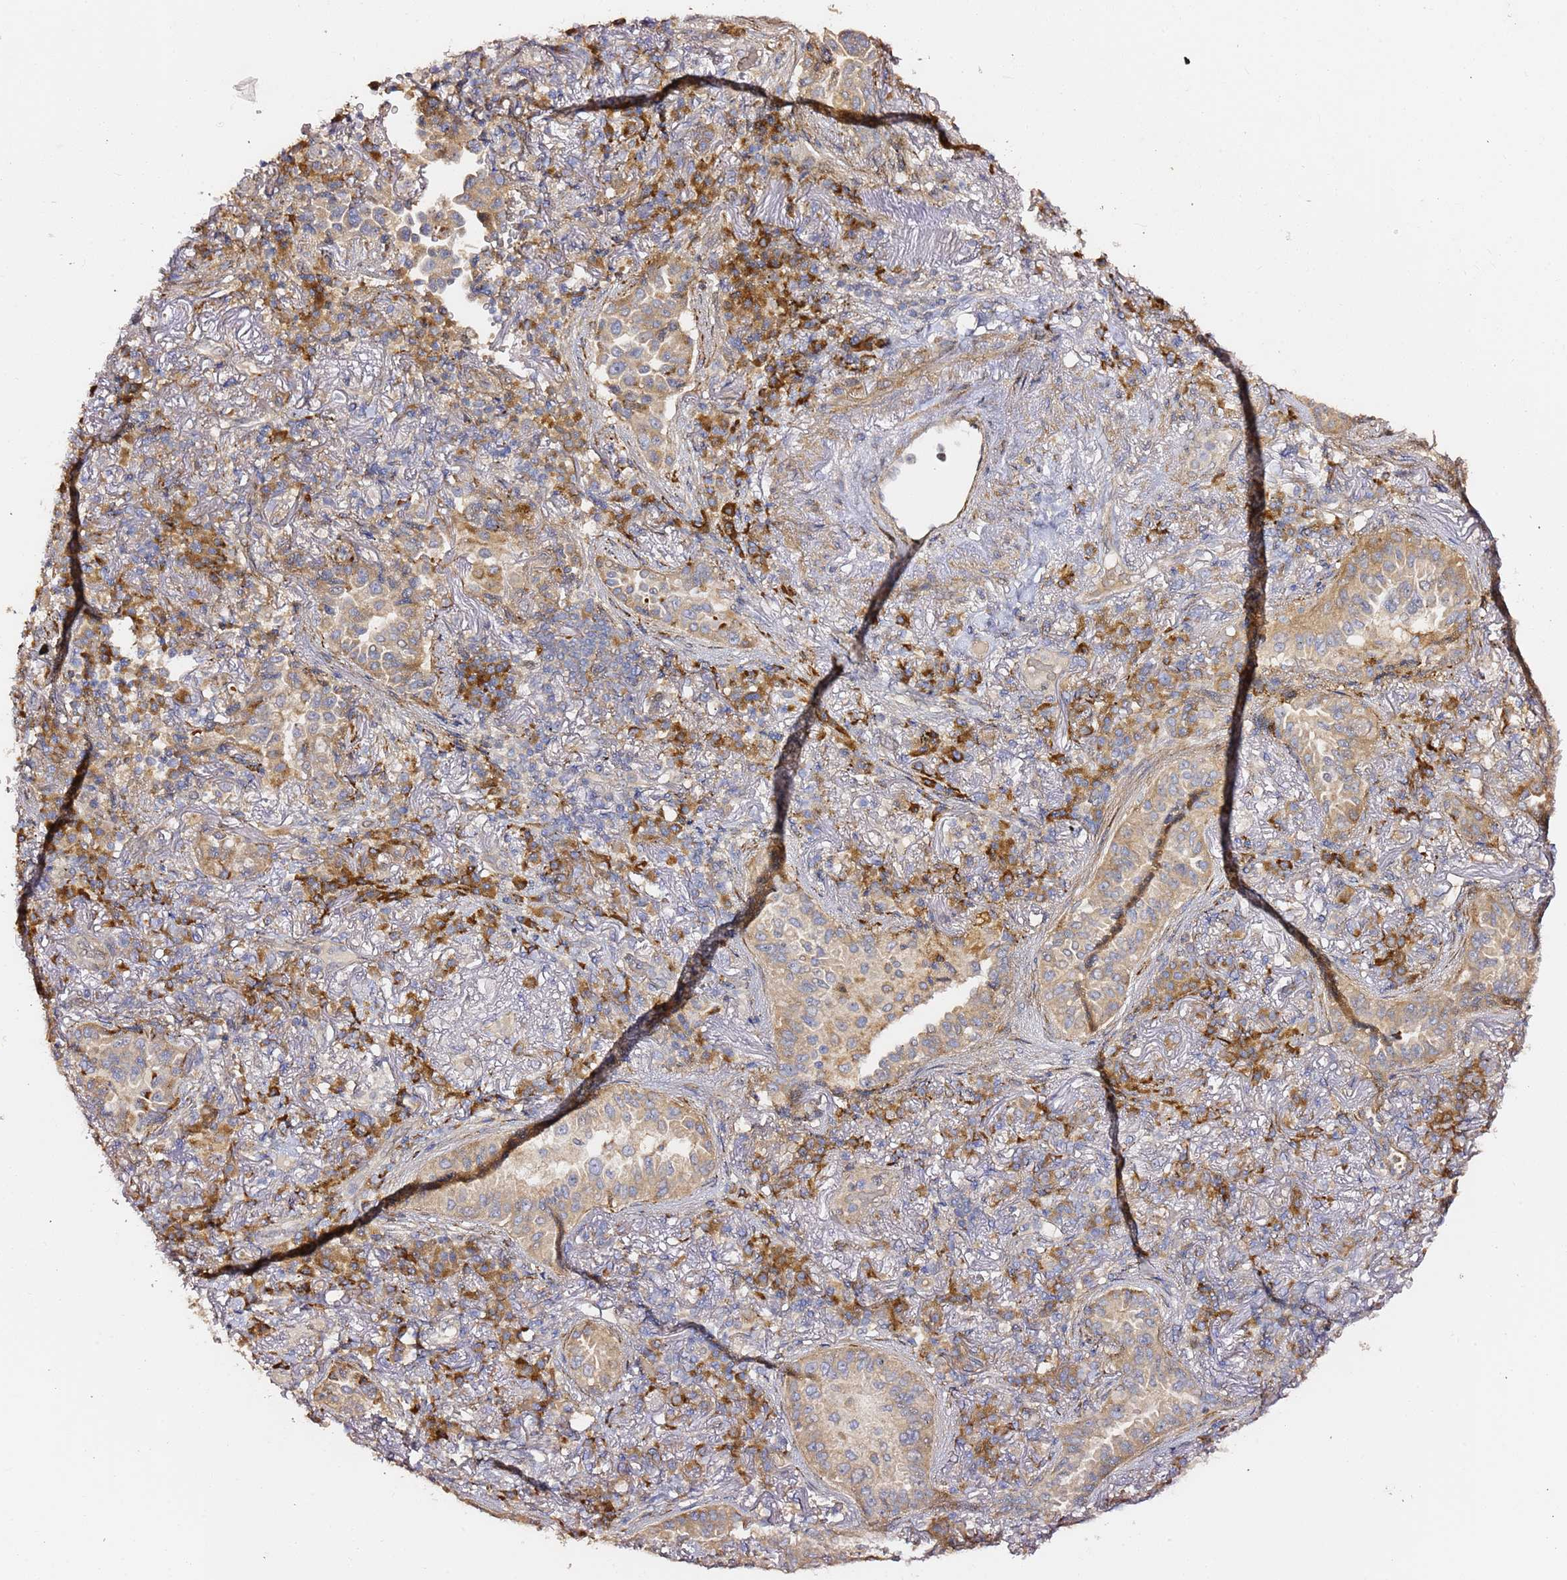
{"staining": {"intensity": "moderate", "quantity": "<25%", "location": "cytoplasmic/membranous"}, "tissue": "lung cancer", "cell_type": "Tumor cells", "image_type": "cancer", "snomed": [{"axis": "morphology", "description": "Adenocarcinoma, NOS"}, {"axis": "topography", "description": "Lung"}], "caption": "Moderate cytoplasmic/membranous expression for a protein is seen in about <25% of tumor cells of lung cancer using immunohistochemistry.", "gene": "HSD17B7", "patient": {"sex": "female", "age": 69}}